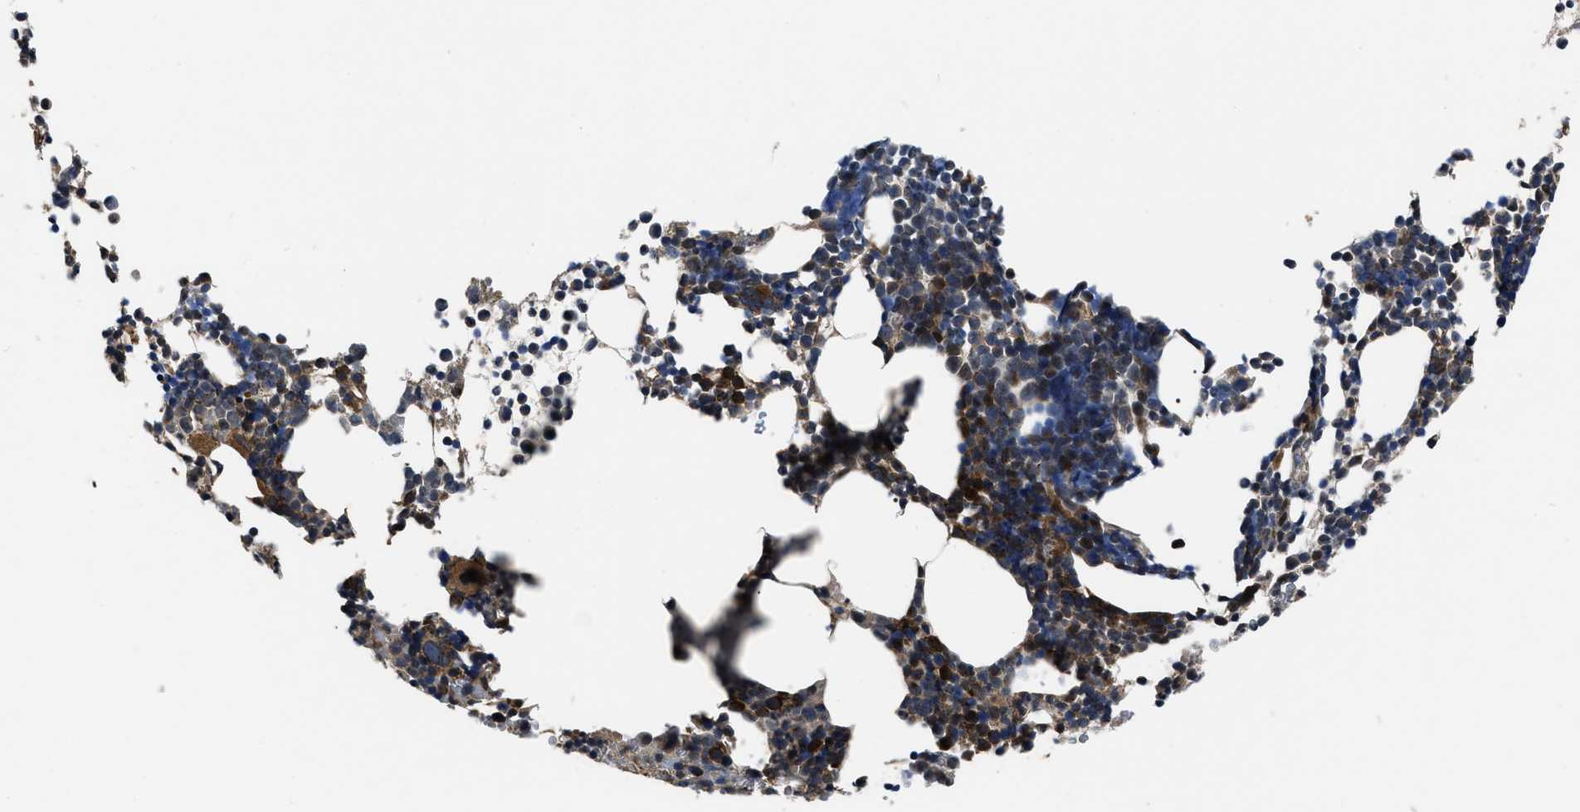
{"staining": {"intensity": "moderate", "quantity": "<25%", "location": "cytoplasmic/membranous"}, "tissue": "bone marrow", "cell_type": "Hematopoietic cells", "image_type": "normal", "snomed": [{"axis": "morphology", "description": "Normal tissue, NOS"}, {"axis": "morphology", "description": "Inflammation, NOS"}, {"axis": "topography", "description": "Bone marrow"}], "caption": "Immunohistochemical staining of unremarkable human bone marrow displays low levels of moderate cytoplasmic/membranous staining in approximately <25% of hematopoietic cells.", "gene": "PPWD1", "patient": {"sex": "female", "age": 67}}